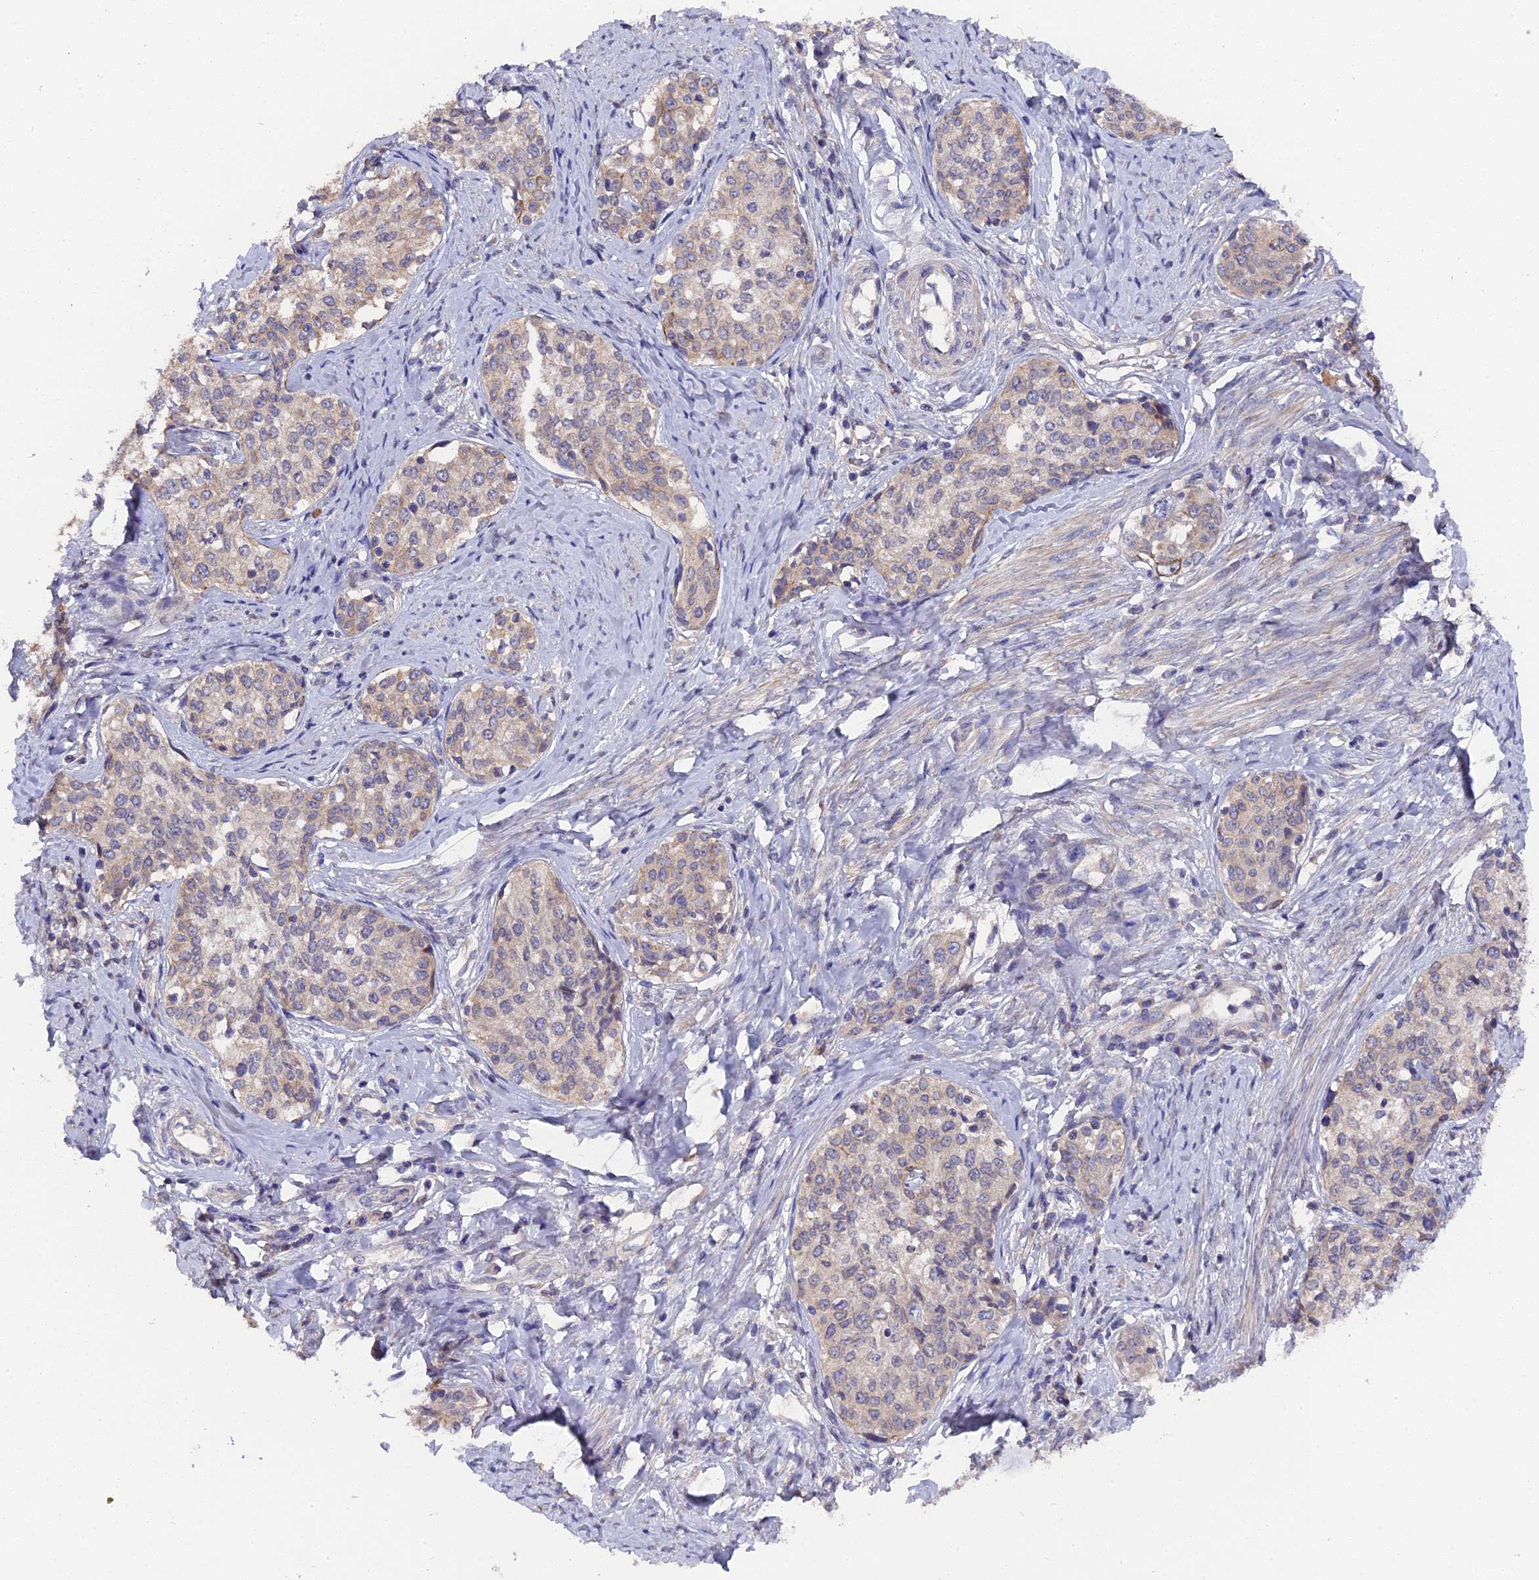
{"staining": {"intensity": "moderate", "quantity": "<25%", "location": "cytoplasmic/membranous"}, "tissue": "cervical cancer", "cell_type": "Tumor cells", "image_type": "cancer", "snomed": [{"axis": "morphology", "description": "Squamous cell carcinoma, NOS"}, {"axis": "morphology", "description": "Adenocarcinoma, NOS"}, {"axis": "topography", "description": "Cervix"}], "caption": "This micrograph demonstrates immunohistochemistry (IHC) staining of cervical cancer, with low moderate cytoplasmic/membranous expression in about <25% of tumor cells.", "gene": "ZCCHC2", "patient": {"sex": "female", "age": 52}}